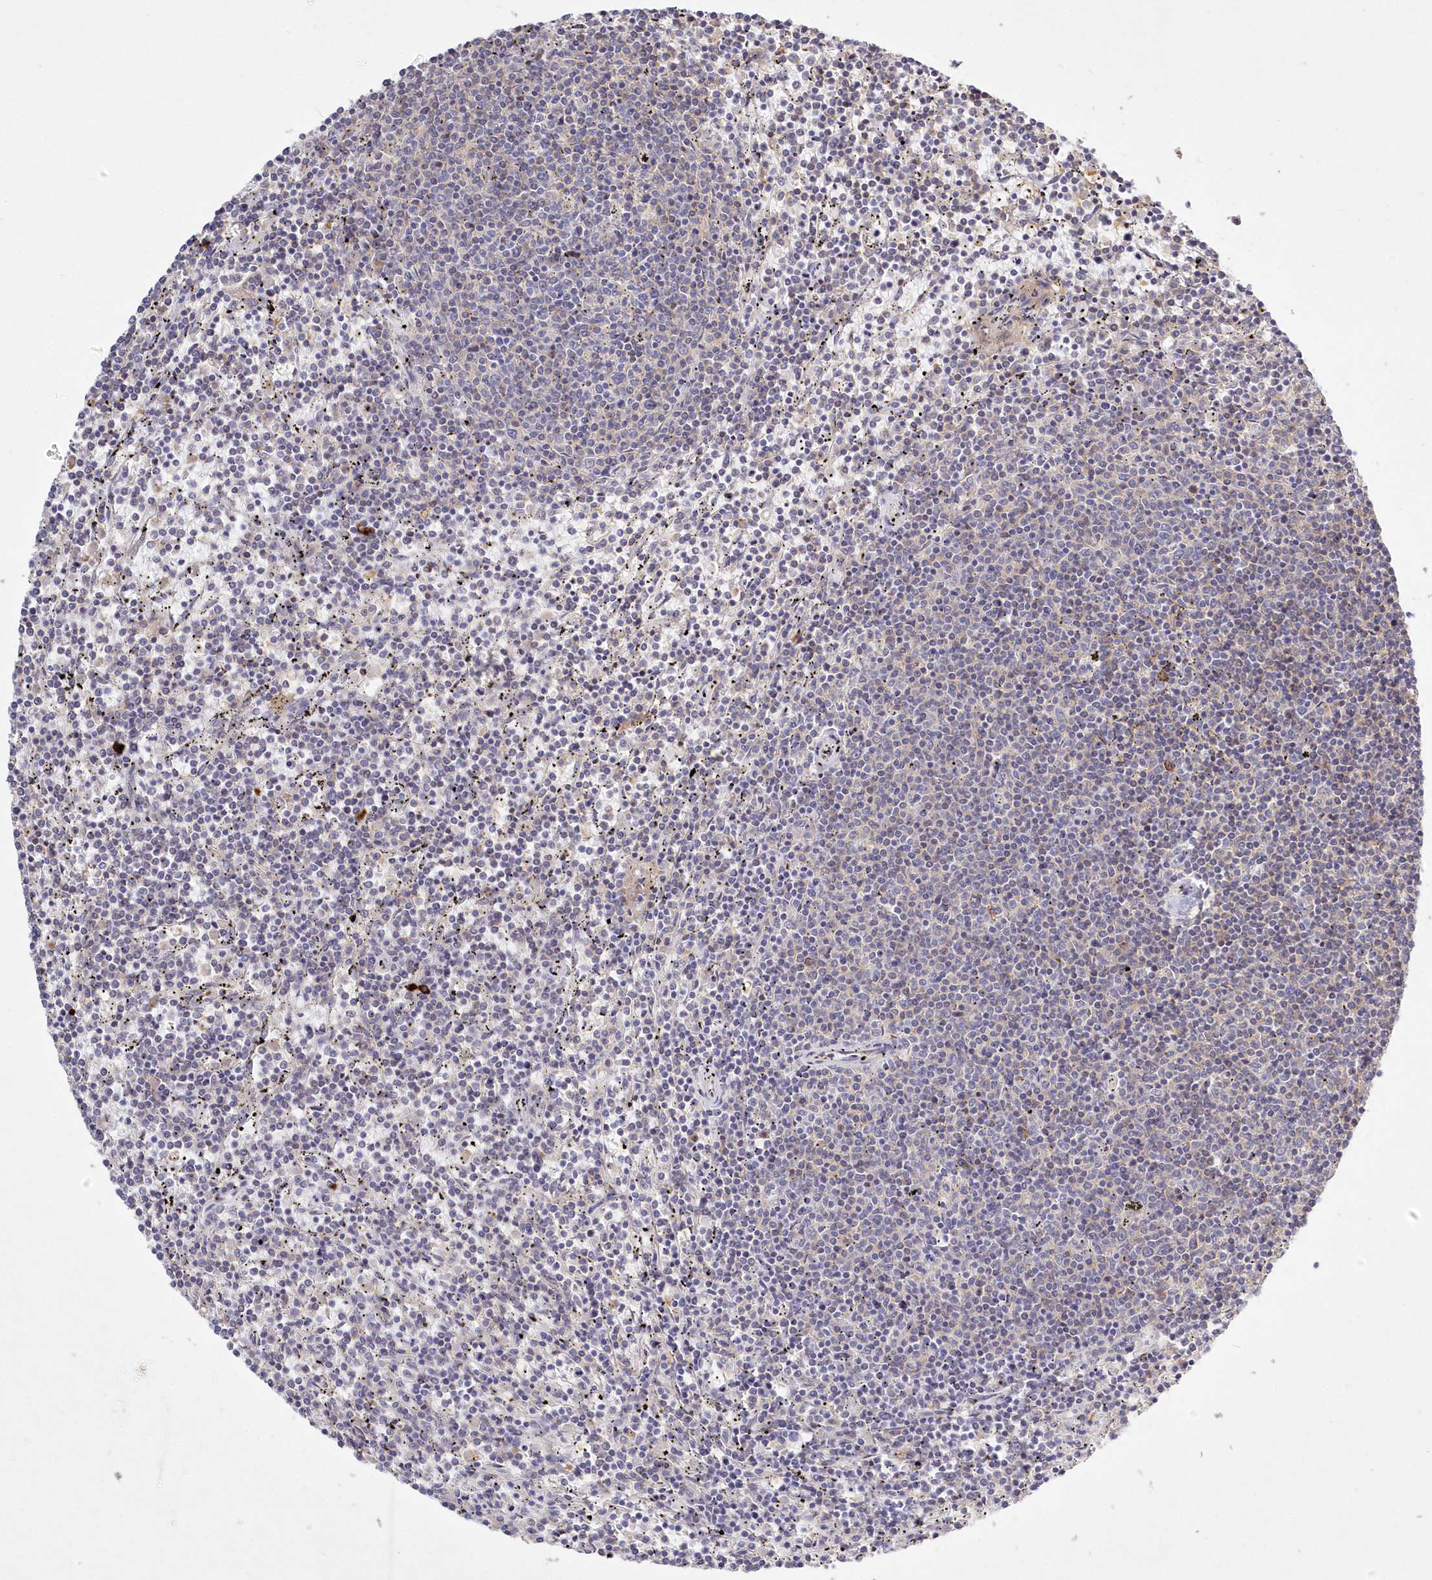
{"staining": {"intensity": "negative", "quantity": "none", "location": "none"}, "tissue": "lymphoma", "cell_type": "Tumor cells", "image_type": "cancer", "snomed": [{"axis": "morphology", "description": "Malignant lymphoma, non-Hodgkin's type, Low grade"}, {"axis": "topography", "description": "Spleen"}], "caption": "Immunohistochemistry (IHC) image of human low-grade malignant lymphoma, non-Hodgkin's type stained for a protein (brown), which demonstrates no staining in tumor cells.", "gene": "WBP1L", "patient": {"sex": "female", "age": 50}}